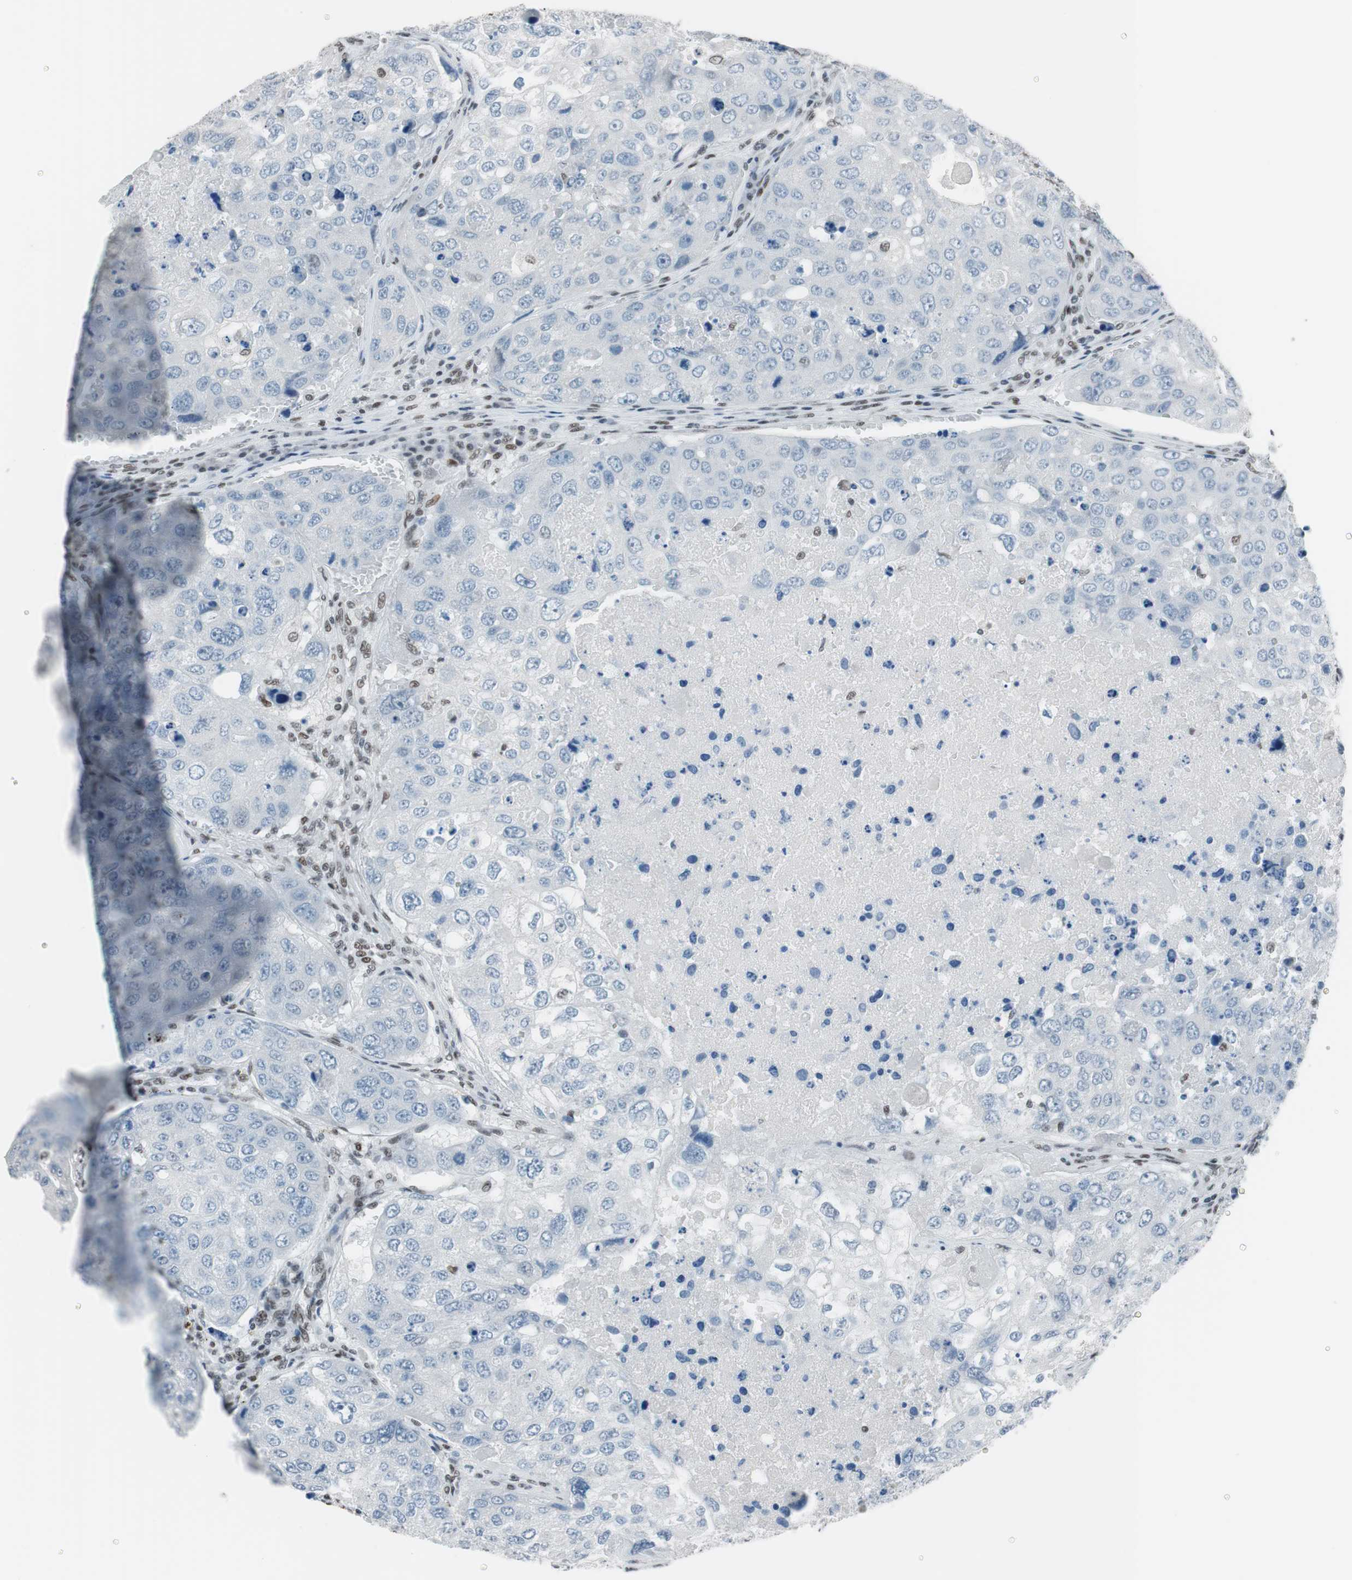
{"staining": {"intensity": "negative", "quantity": "none", "location": "none"}, "tissue": "urothelial cancer", "cell_type": "Tumor cells", "image_type": "cancer", "snomed": [{"axis": "morphology", "description": "Urothelial carcinoma, High grade"}, {"axis": "topography", "description": "Lymph node"}, {"axis": "topography", "description": "Urinary bladder"}], "caption": "Tumor cells show no significant protein staining in urothelial carcinoma (high-grade).", "gene": "ARID1A", "patient": {"sex": "male", "age": 51}}